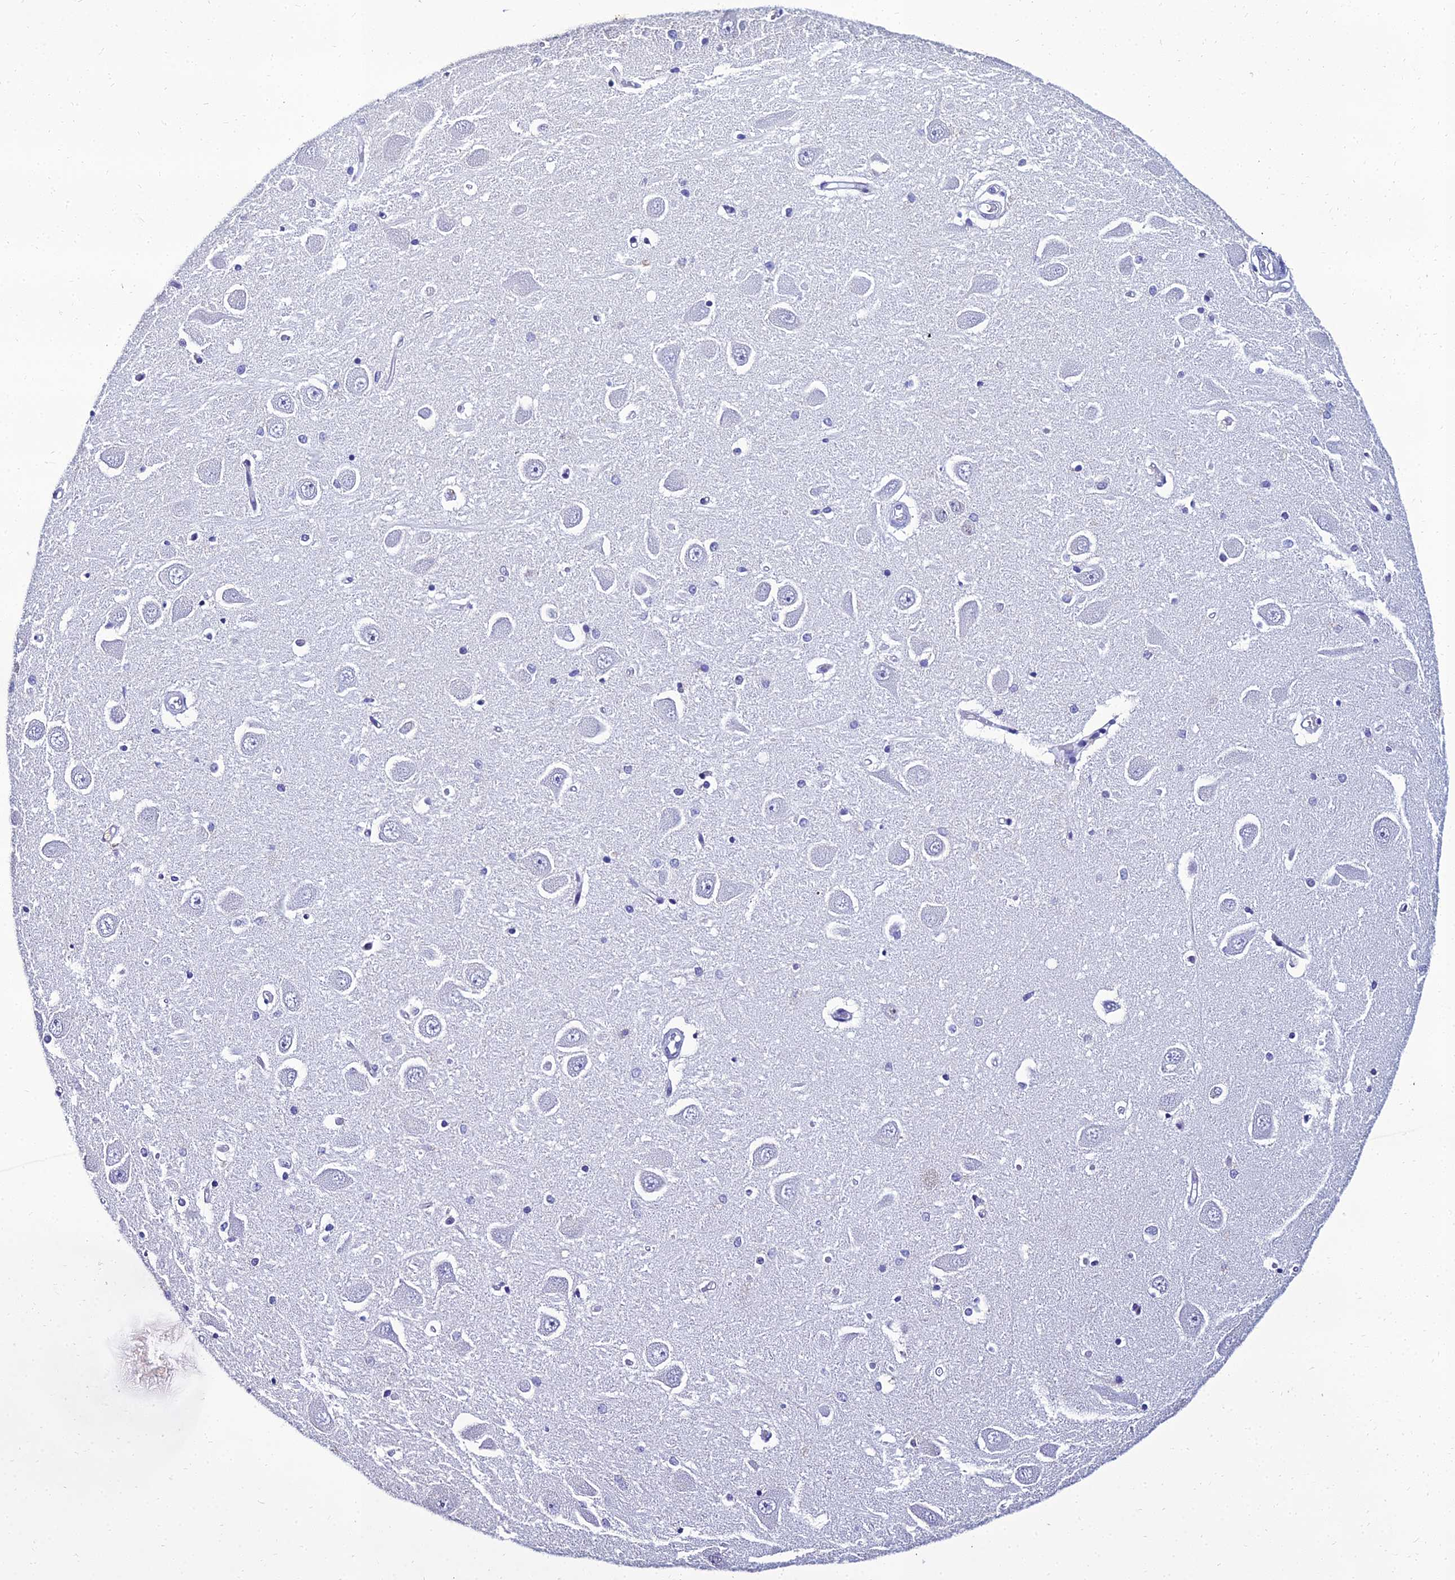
{"staining": {"intensity": "negative", "quantity": "none", "location": "none"}, "tissue": "hippocampus", "cell_type": "Glial cells", "image_type": "normal", "snomed": [{"axis": "morphology", "description": "Normal tissue, NOS"}, {"axis": "topography", "description": "Hippocampus"}], "caption": "This is an immunohistochemistry photomicrograph of unremarkable human hippocampus. There is no expression in glial cells.", "gene": "PPP4R2", "patient": {"sex": "male", "age": 45}}